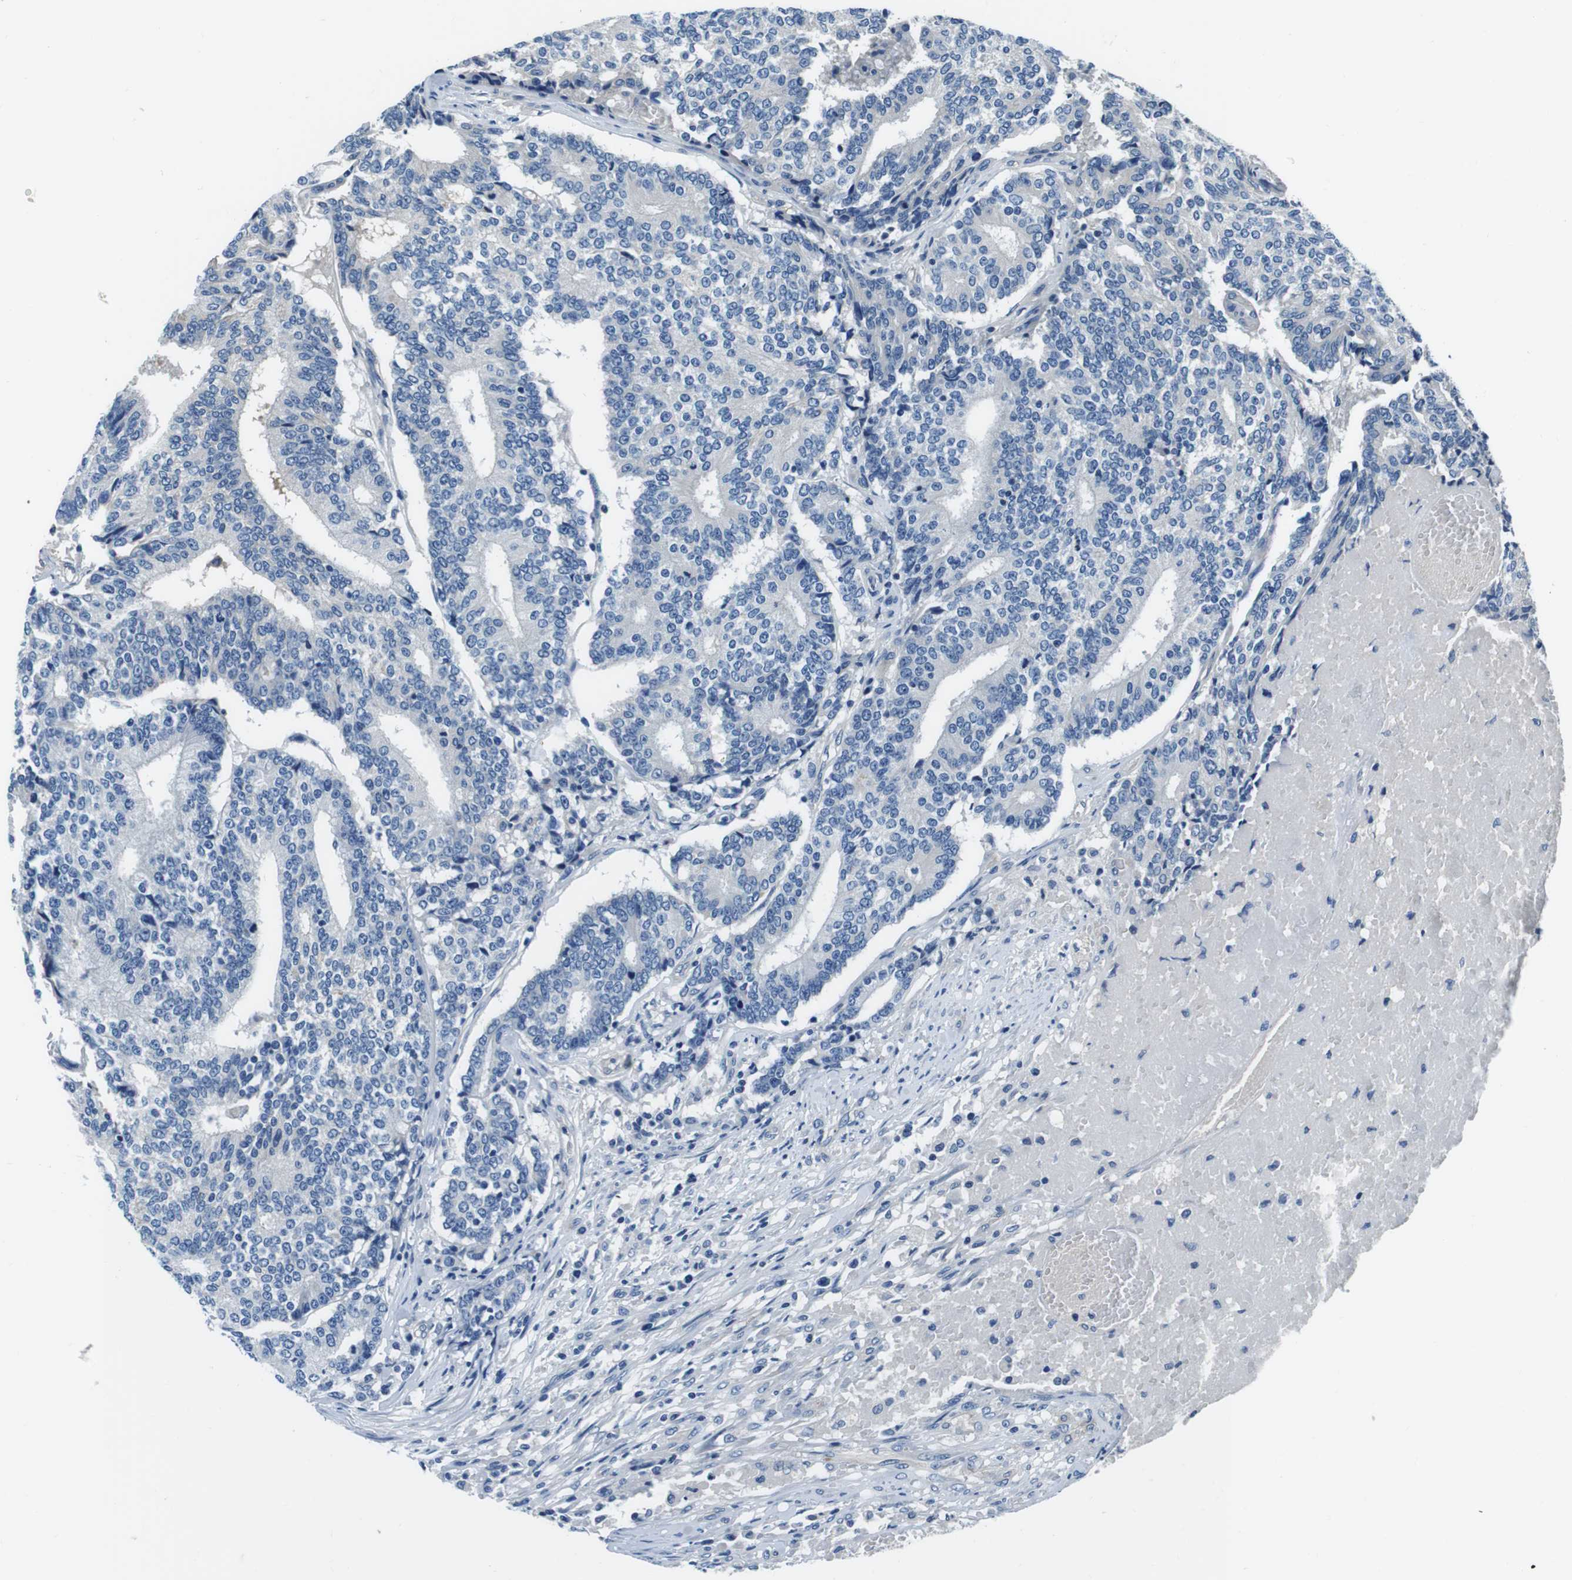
{"staining": {"intensity": "negative", "quantity": "none", "location": "none"}, "tissue": "prostate cancer", "cell_type": "Tumor cells", "image_type": "cancer", "snomed": [{"axis": "morphology", "description": "Normal tissue, NOS"}, {"axis": "morphology", "description": "Adenocarcinoma, High grade"}, {"axis": "topography", "description": "Prostate"}, {"axis": "topography", "description": "Seminal veicle"}], "caption": "Immunohistochemistry (IHC) image of human prostate cancer (adenocarcinoma (high-grade)) stained for a protein (brown), which reveals no positivity in tumor cells. (Brightfield microscopy of DAB (3,3'-diaminobenzidine) immunohistochemistry (IHC) at high magnification).", "gene": "CASQ1", "patient": {"sex": "male", "age": 55}}